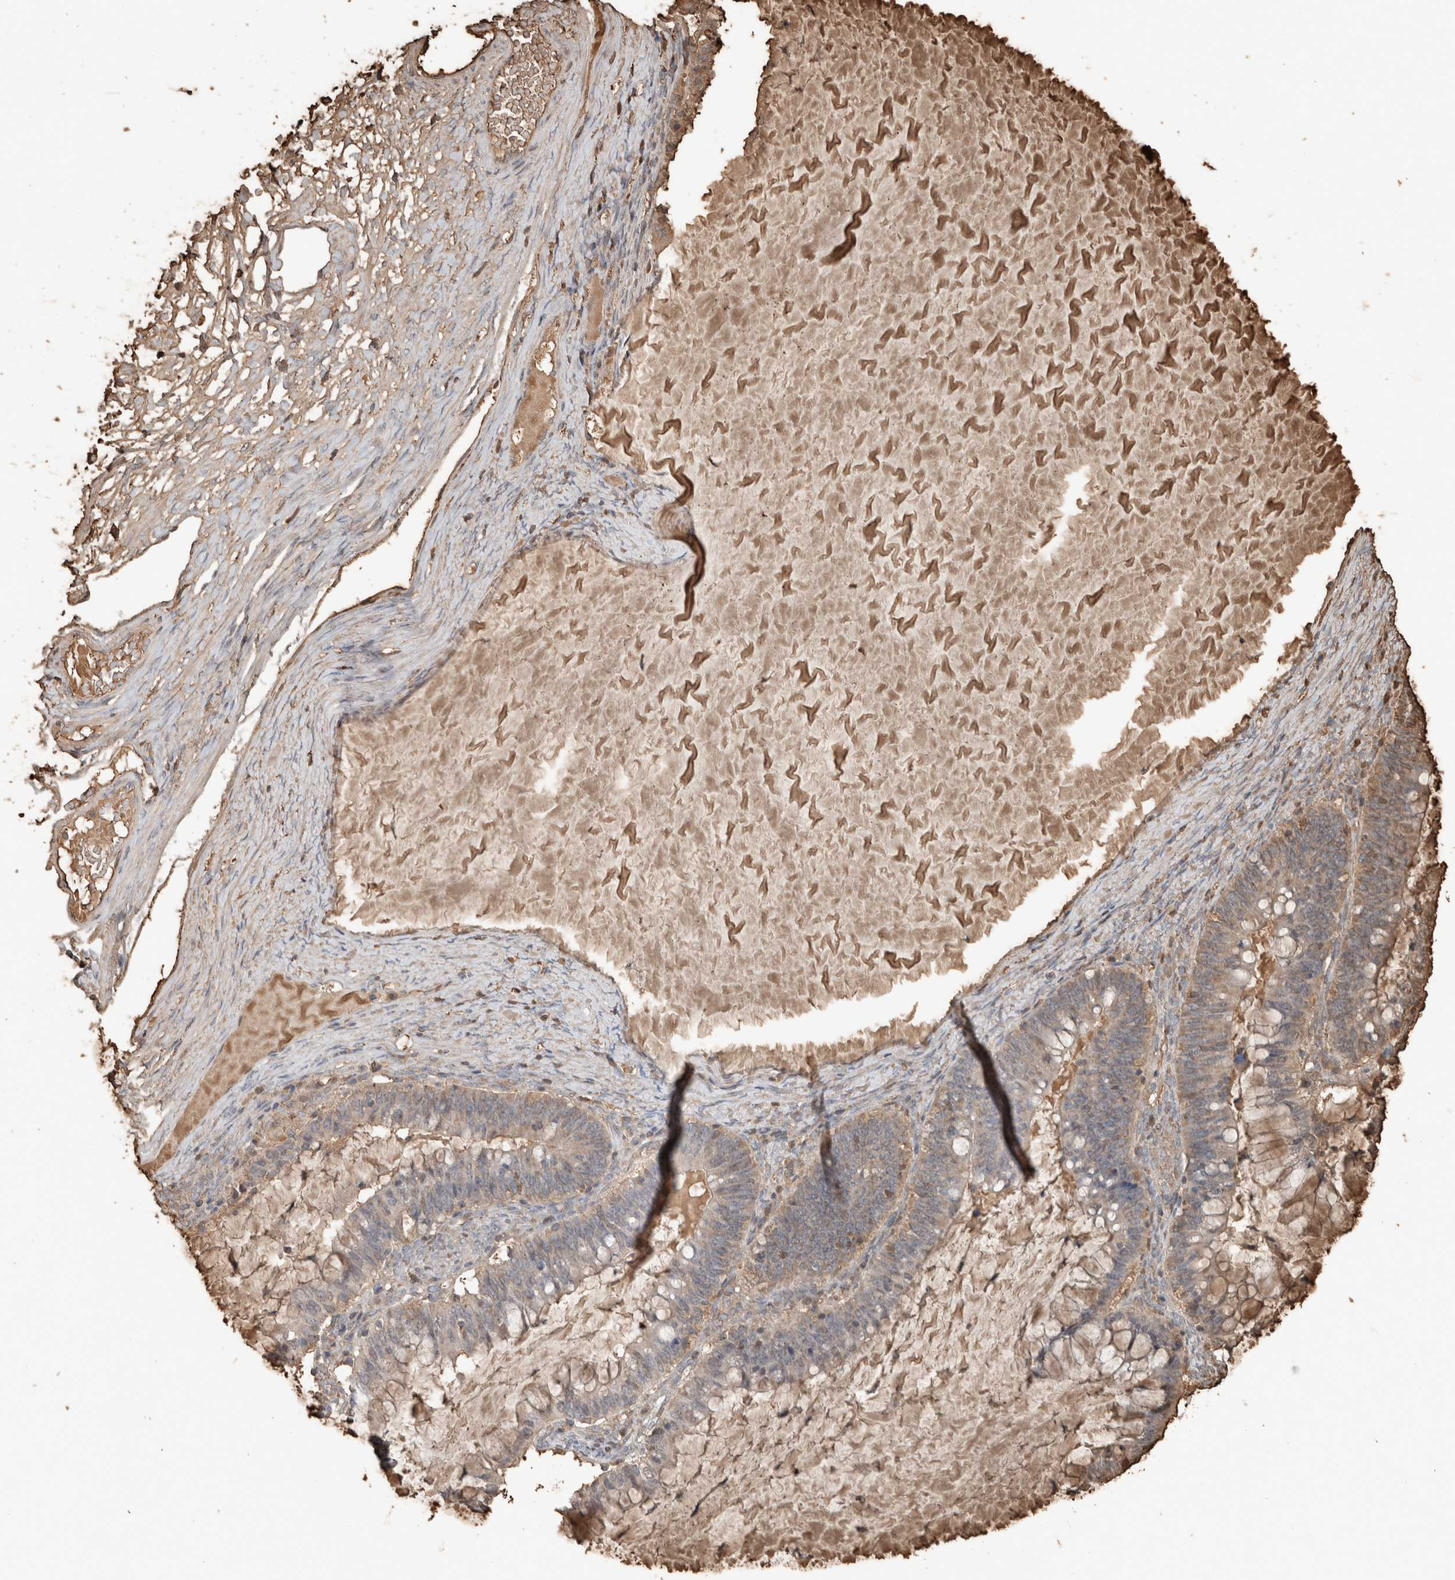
{"staining": {"intensity": "weak", "quantity": "25%-75%", "location": "cytoplasmic/membranous"}, "tissue": "ovarian cancer", "cell_type": "Tumor cells", "image_type": "cancer", "snomed": [{"axis": "morphology", "description": "Cystadenocarcinoma, mucinous, NOS"}, {"axis": "topography", "description": "Ovary"}], "caption": "Protein expression analysis of mucinous cystadenocarcinoma (ovarian) exhibits weak cytoplasmic/membranous expression in approximately 25%-75% of tumor cells.", "gene": "USP34", "patient": {"sex": "female", "age": 61}}